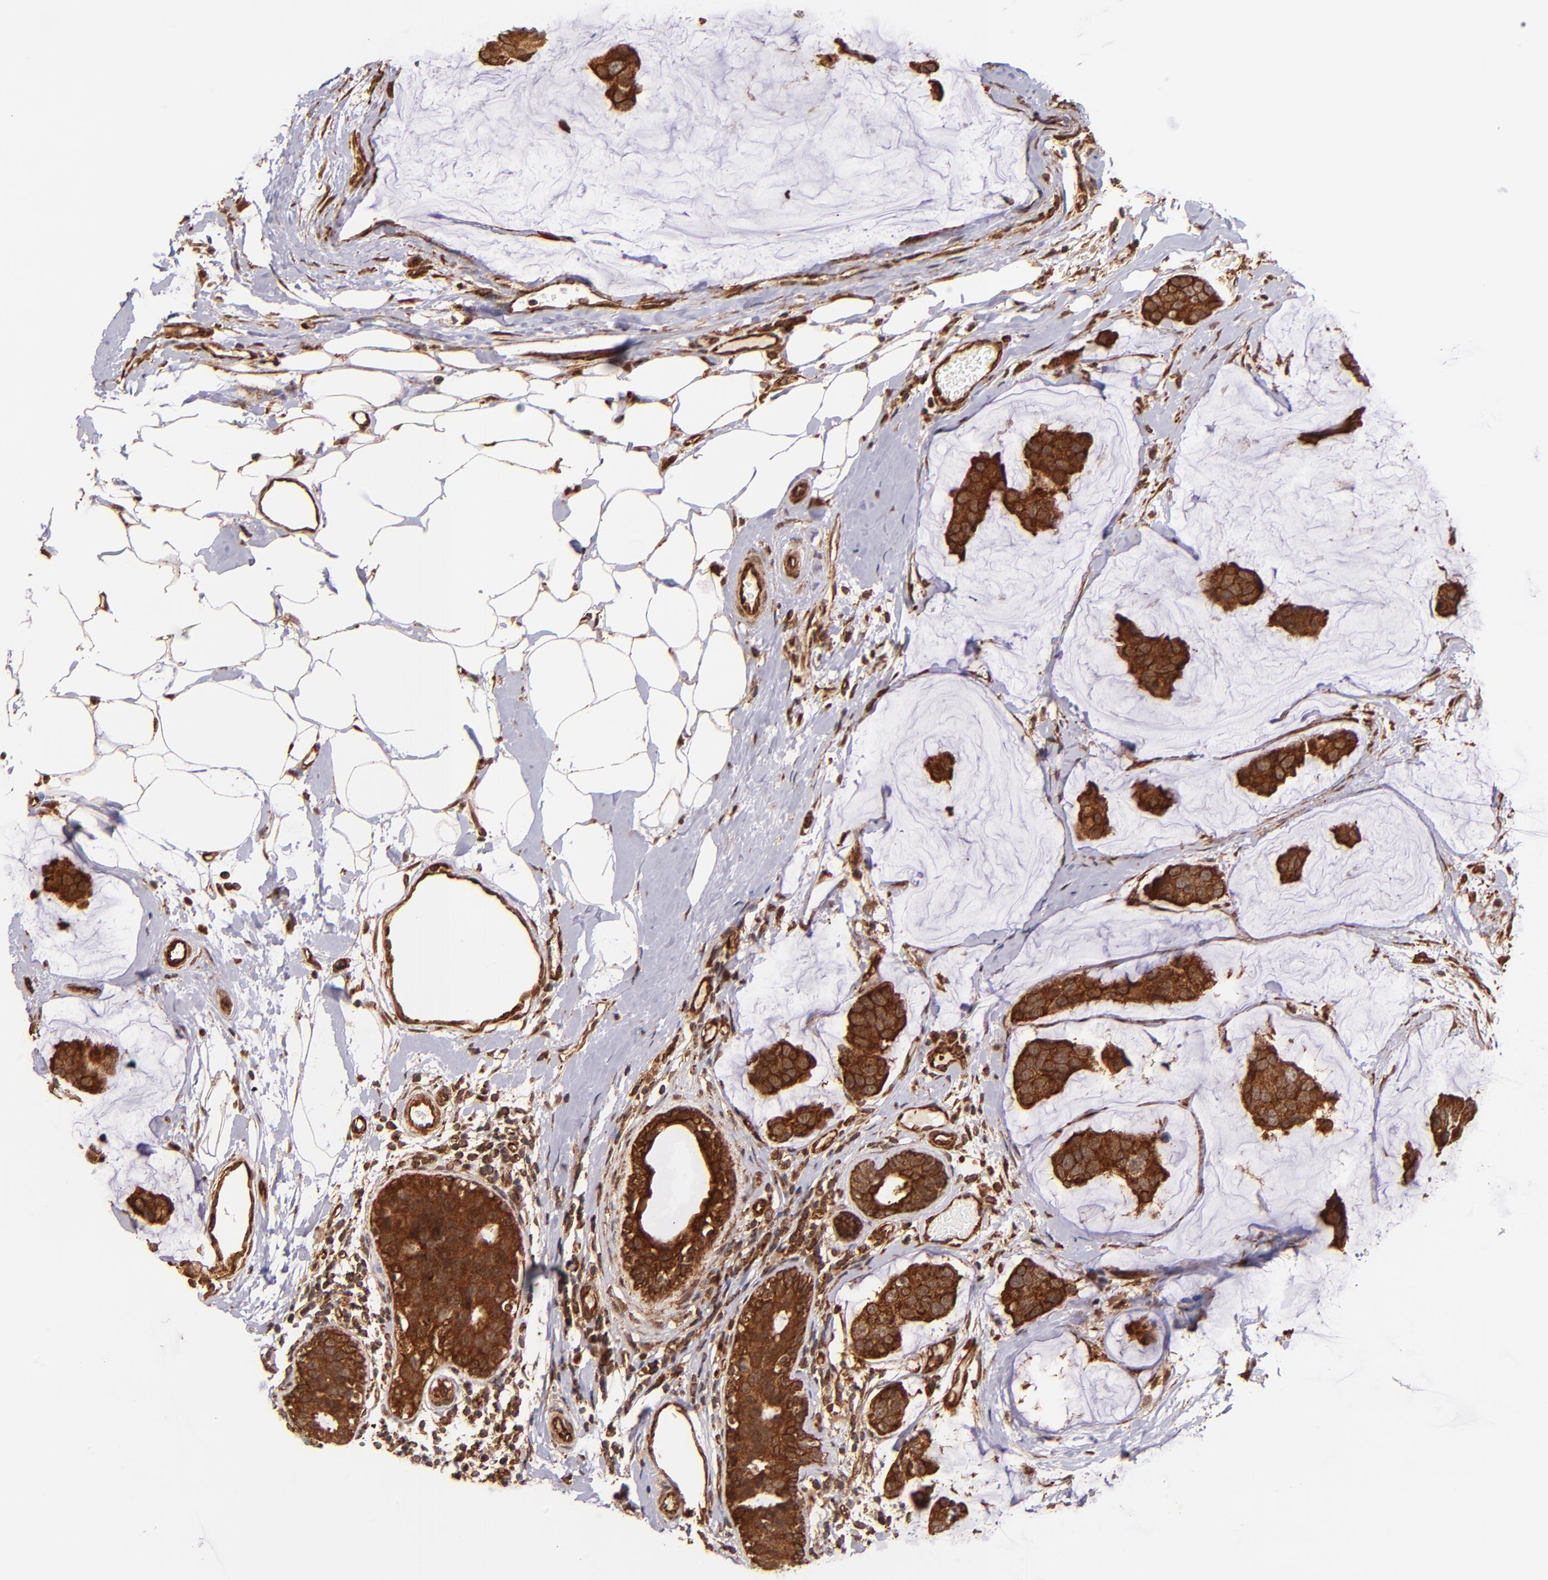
{"staining": {"intensity": "strong", "quantity": ">75%", "location": "cytoplasmic/membranous"}, "tissue": "breast cancer", "cell_type": "Tumor cells", "image_type": "cancer", "snomed": [{"axis": "morphology", "description": "Normal tissue, NOS"}, {"axis": "morphology", "description": "Duct carcinoma"}, {"axis": "topography", "description": "Breast"}], "caption": "Immunohistochemistry (DAB (3,3'-diaminobenzidine)) staining of human breast cancer reveals strong cytoplasmic/membranous protein positivity in about >75% of tumor cells. (Brightfield microscopy of DAB IHC at high magnification).", "gene": "STX8", "patient": {"sex": "female", "age": 50}}